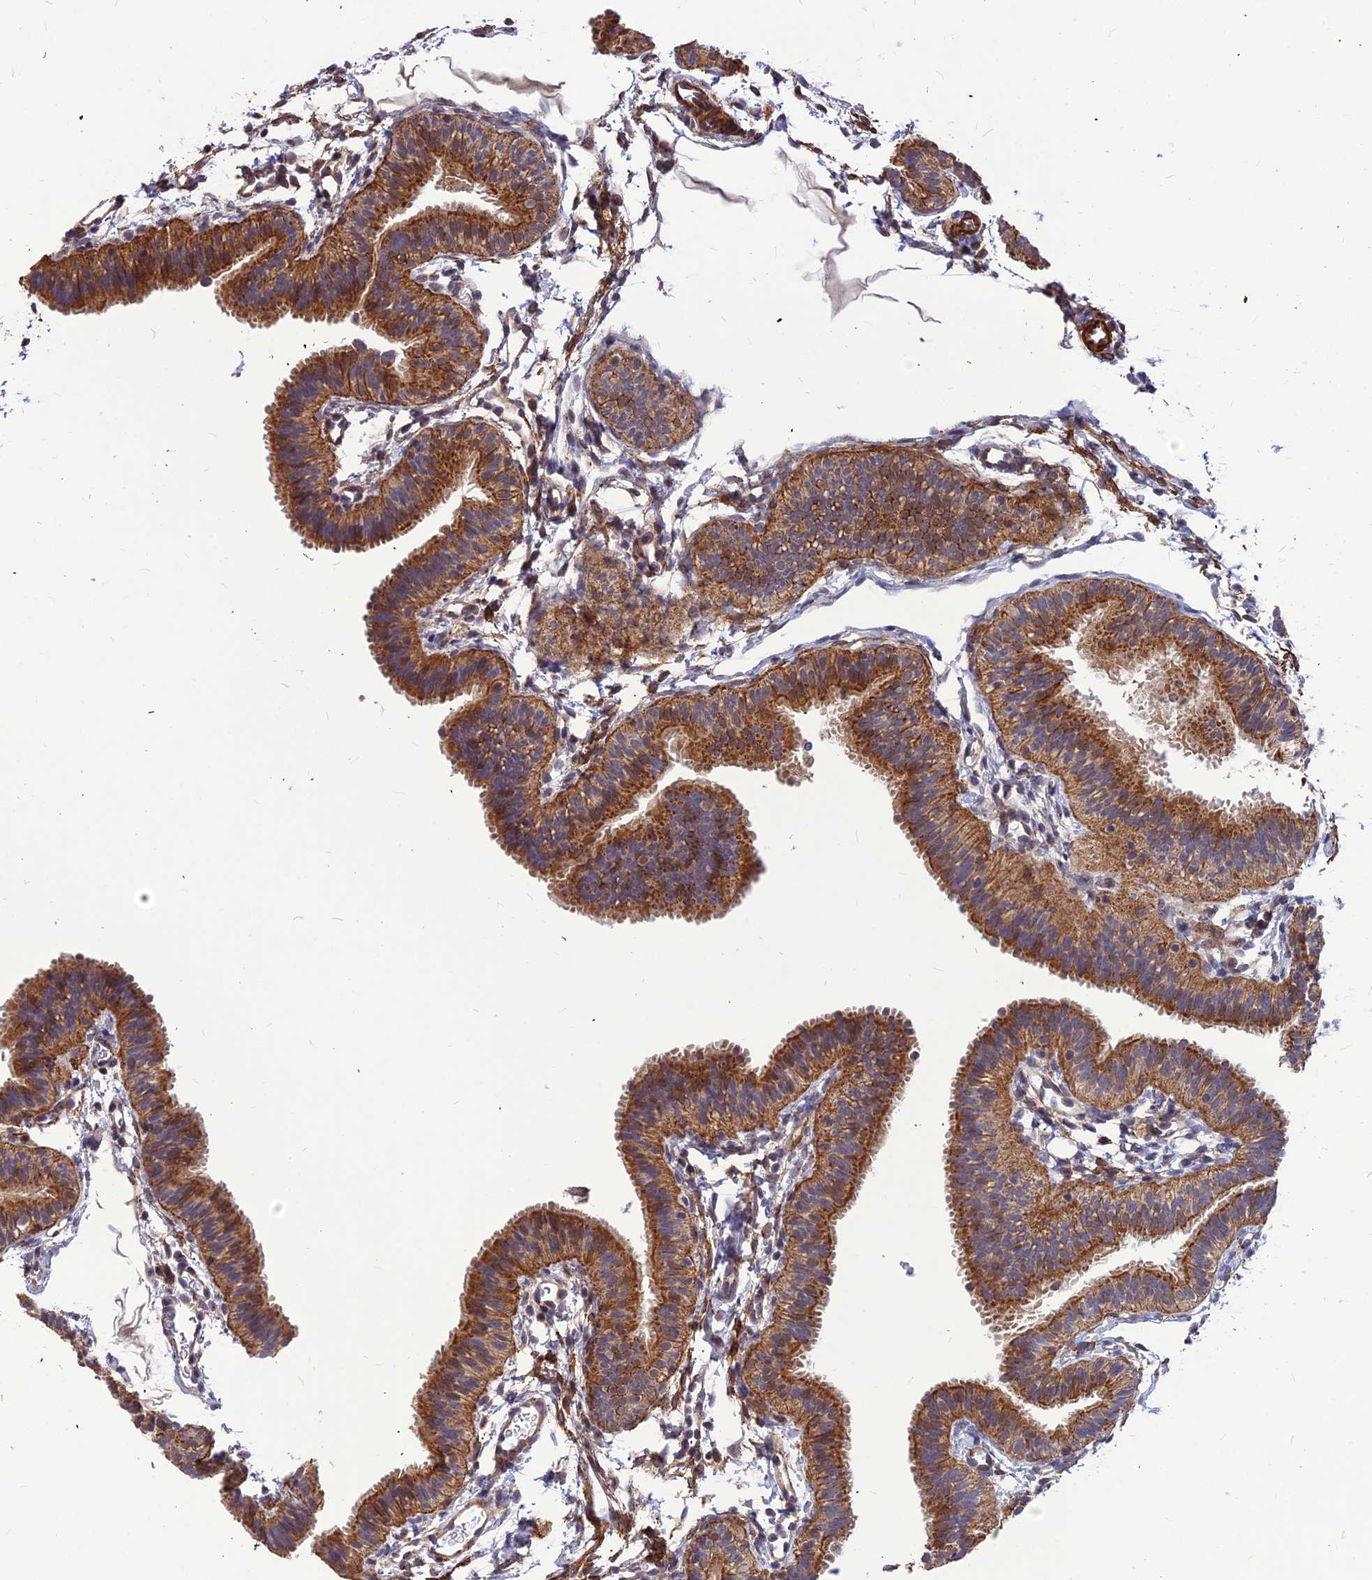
{"staining": {"intensity": "strong", "quantity": ">75%", "location": "cytoplasmic/membranous"}, "tissue": "fallopian tube", "cell_type": "Glandular cells", "image_type": "normal", "snomed": [{"axis": "morphology", "description": "Normal tissue, NOS"}, {"axis": "topography", "description": "Fallopian tube"}], "caption": "Immunohistochemical staining of benign human fallopian tube demonstrates >75% levels of strong cytoplasmic/membranous protein expression in approximately >75% of glandular cells. Using DAB (brown) and hematoxylin (blue) stains, captured at high magnification using brightfield microscopy.", "gene": "LEKR1", "patient": {"sex": "female", "age": 35}}